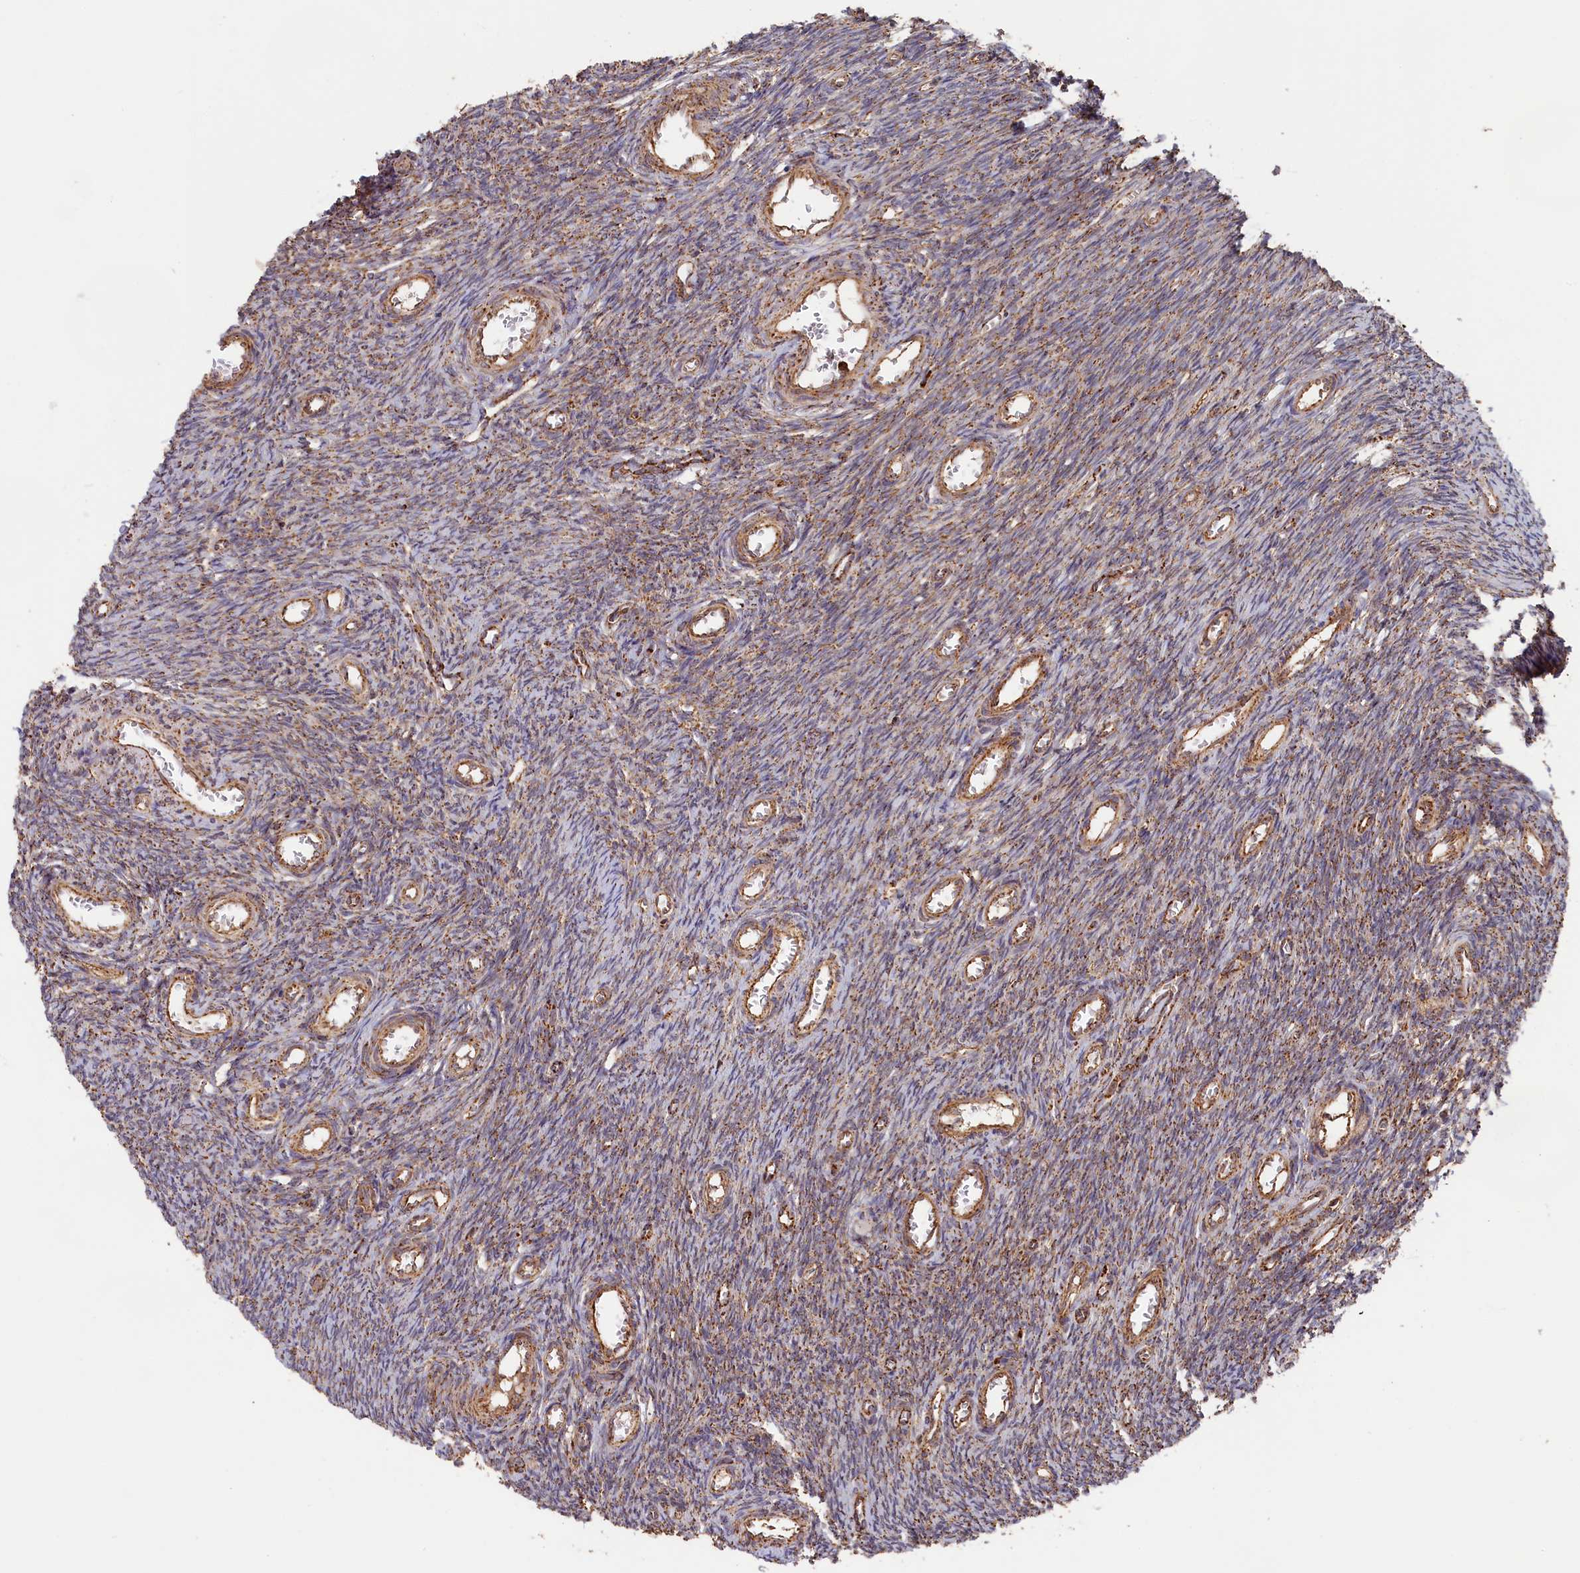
{"staining": {"intensity": "strong", "quantity": ">75%", "location": "cytoplasmic/membranous"}, "tissue": "ovary", "cell_type": "Follicle cells", "image_type": "normal", "snomed": [{"axis": "morphology", "description": "Normal tissue, NOS"}, {"axis": "topography", "description": "Ovary"}], "caption": "Strong cytoplasmic/membranous protein staining is seen in about >75% of follicle cells in ovary. (IHC, brightfield microscopy, high magnification).", "gene": "MACROD1", "patient": {"sex": "female", "age": 44}}